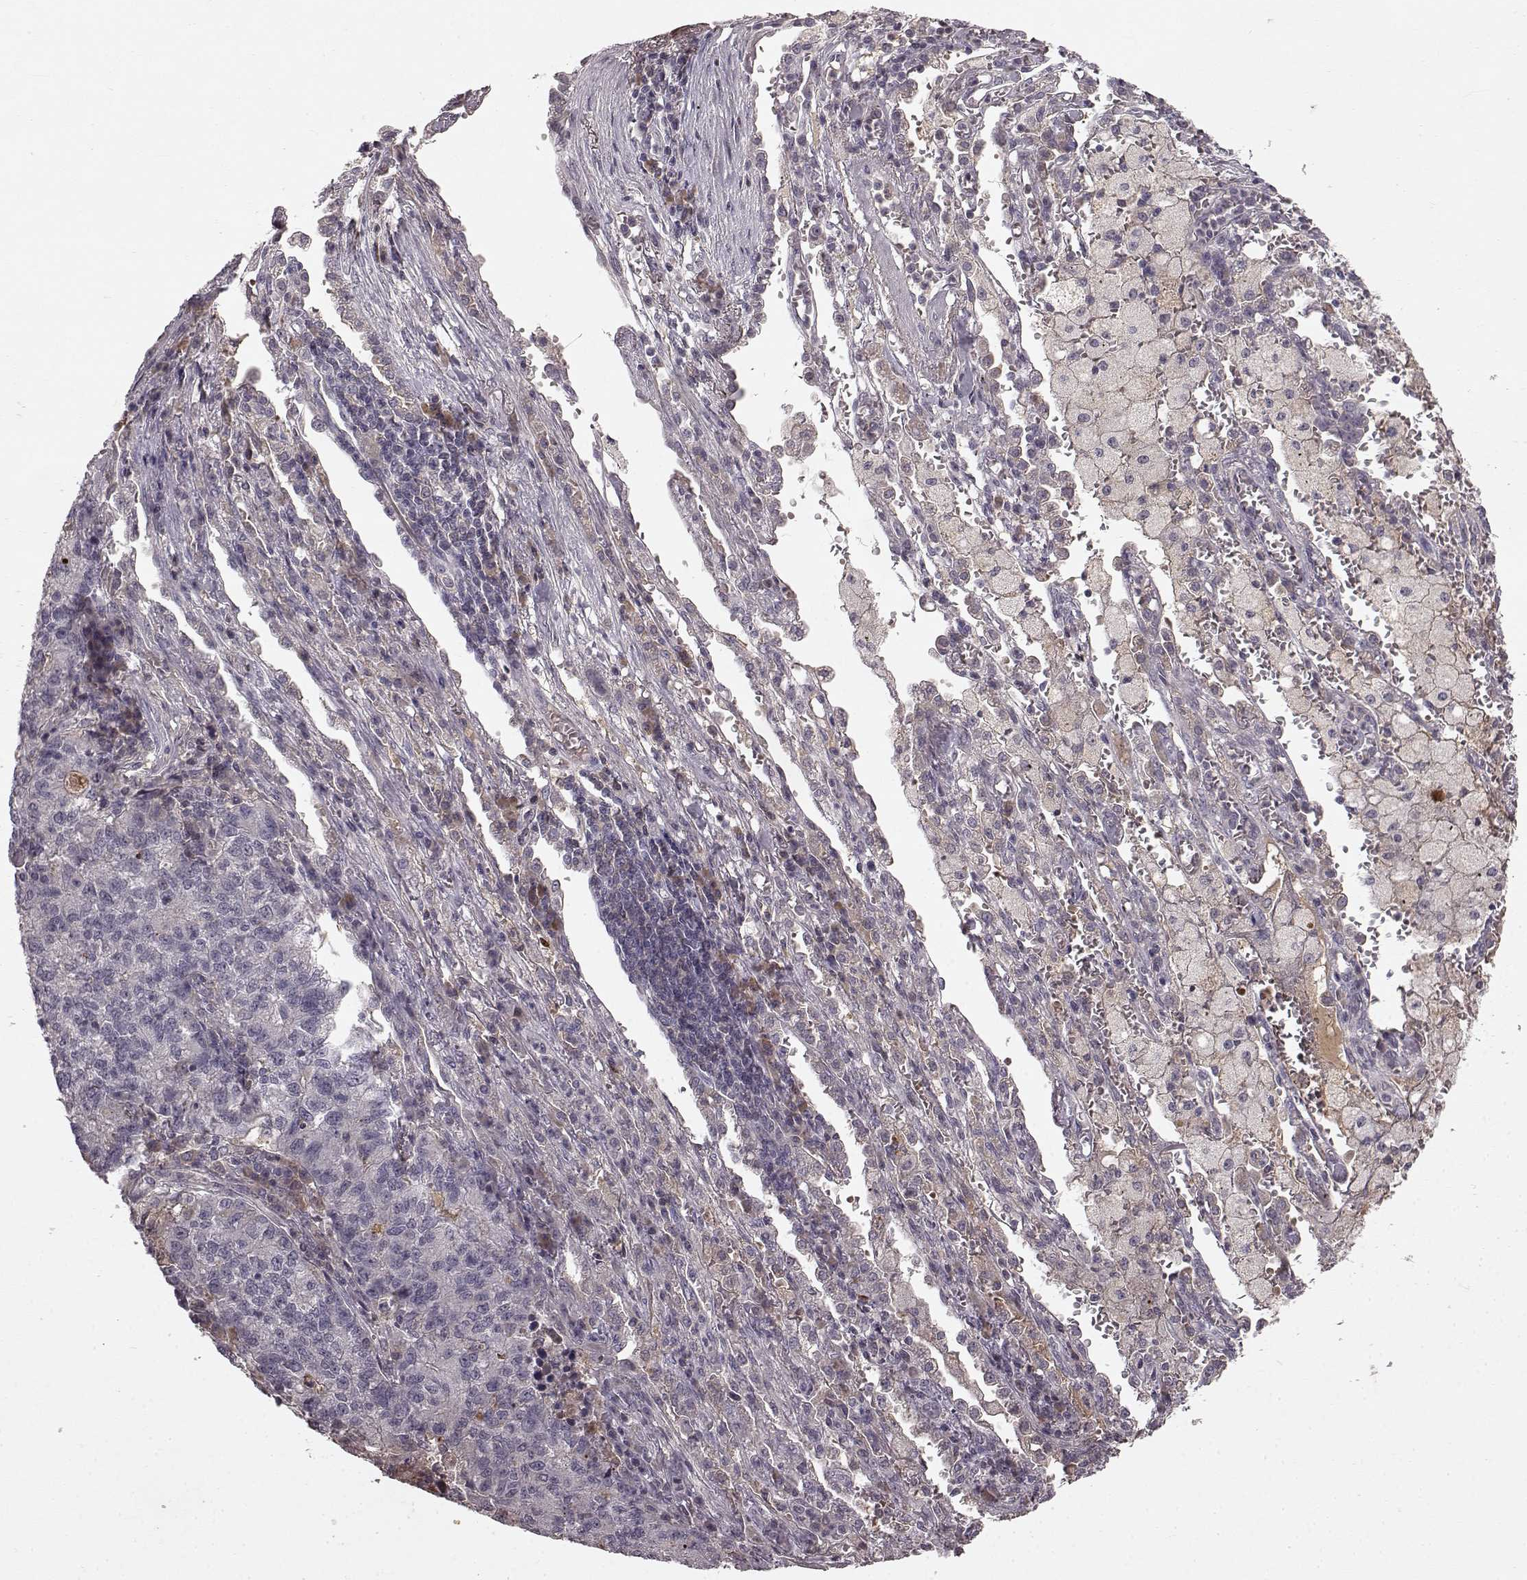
{"staining": {"intensity": "negative", "quantity": "none", "location": "none"}, "tissue": "lung cancer", "cell_type": "Tumor cells", "image_type": "cancer", "snomed": [{"axis": "morphology", "description": "Adenocarcinoma, NOS"}, {"axis": "topography", "description": "Lung"}], "caption": "An immunohistochemistry (IHC) photomicrograph of lung adenocarcinoma is shown. There is no staining in tumor cells of lung adenocarcinoma.", "gene": "SLC22A18", "patient": {"sex": "male", "age": 57}}